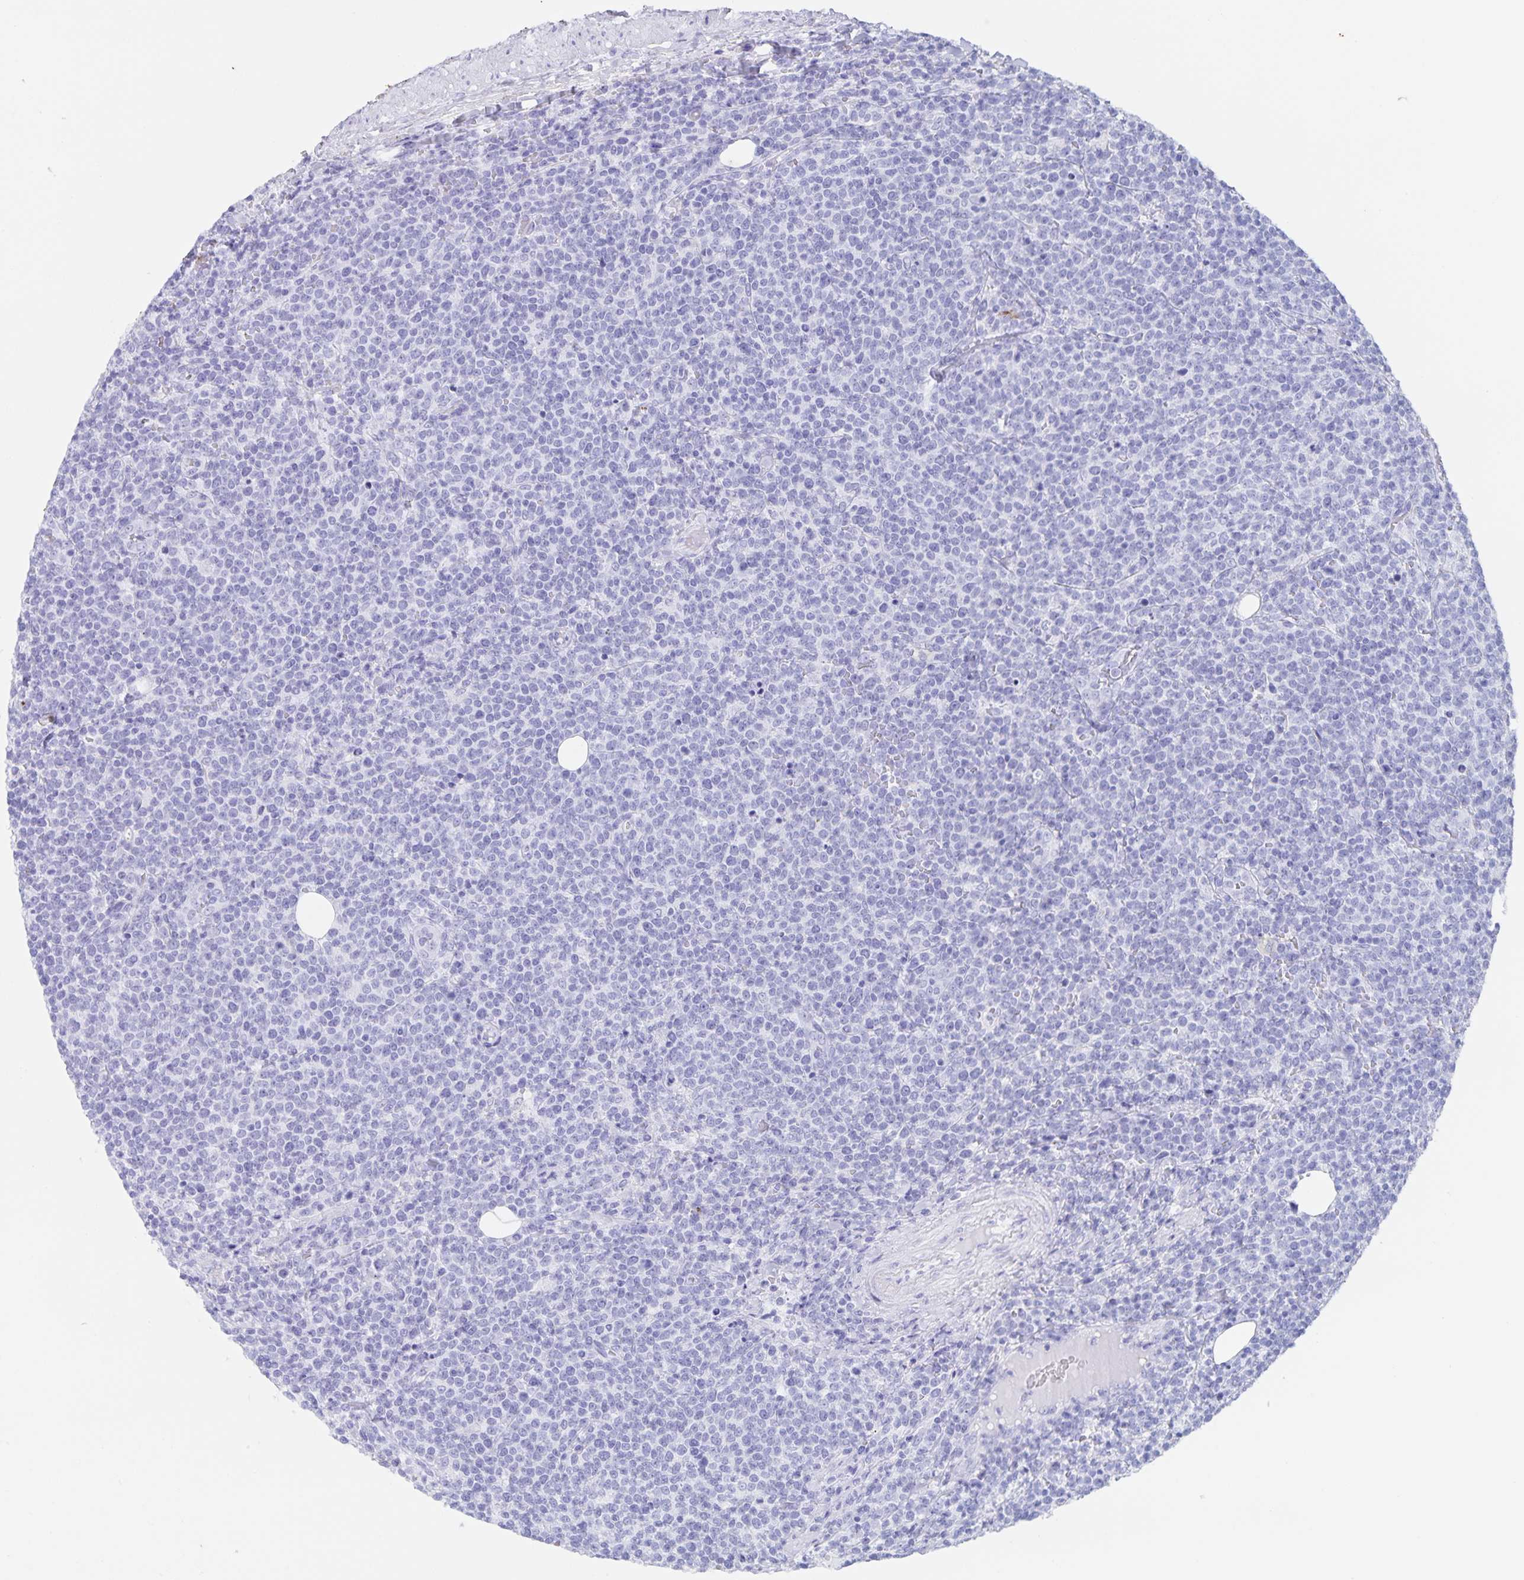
{"staining": {"intensity": "negative", "quantity": "none", "location": "none"}, "tissue": "lymphoma", "cell_type": "Tumor cells", "image_type": "cancer", "snomed": [{"axis": "morphology", "description": "Malignant lymphoma, non-Hodgkin's type, High grade"}, {"axis": "topography", "description": "Lymph node"}], "caption": "Tumor cells are negative for brown protein staining in malignant lymphoma, non-Hodgkin's type (high-grade).", "gene": "AQP4", "patient": {"sex": "male", "age": 61}}